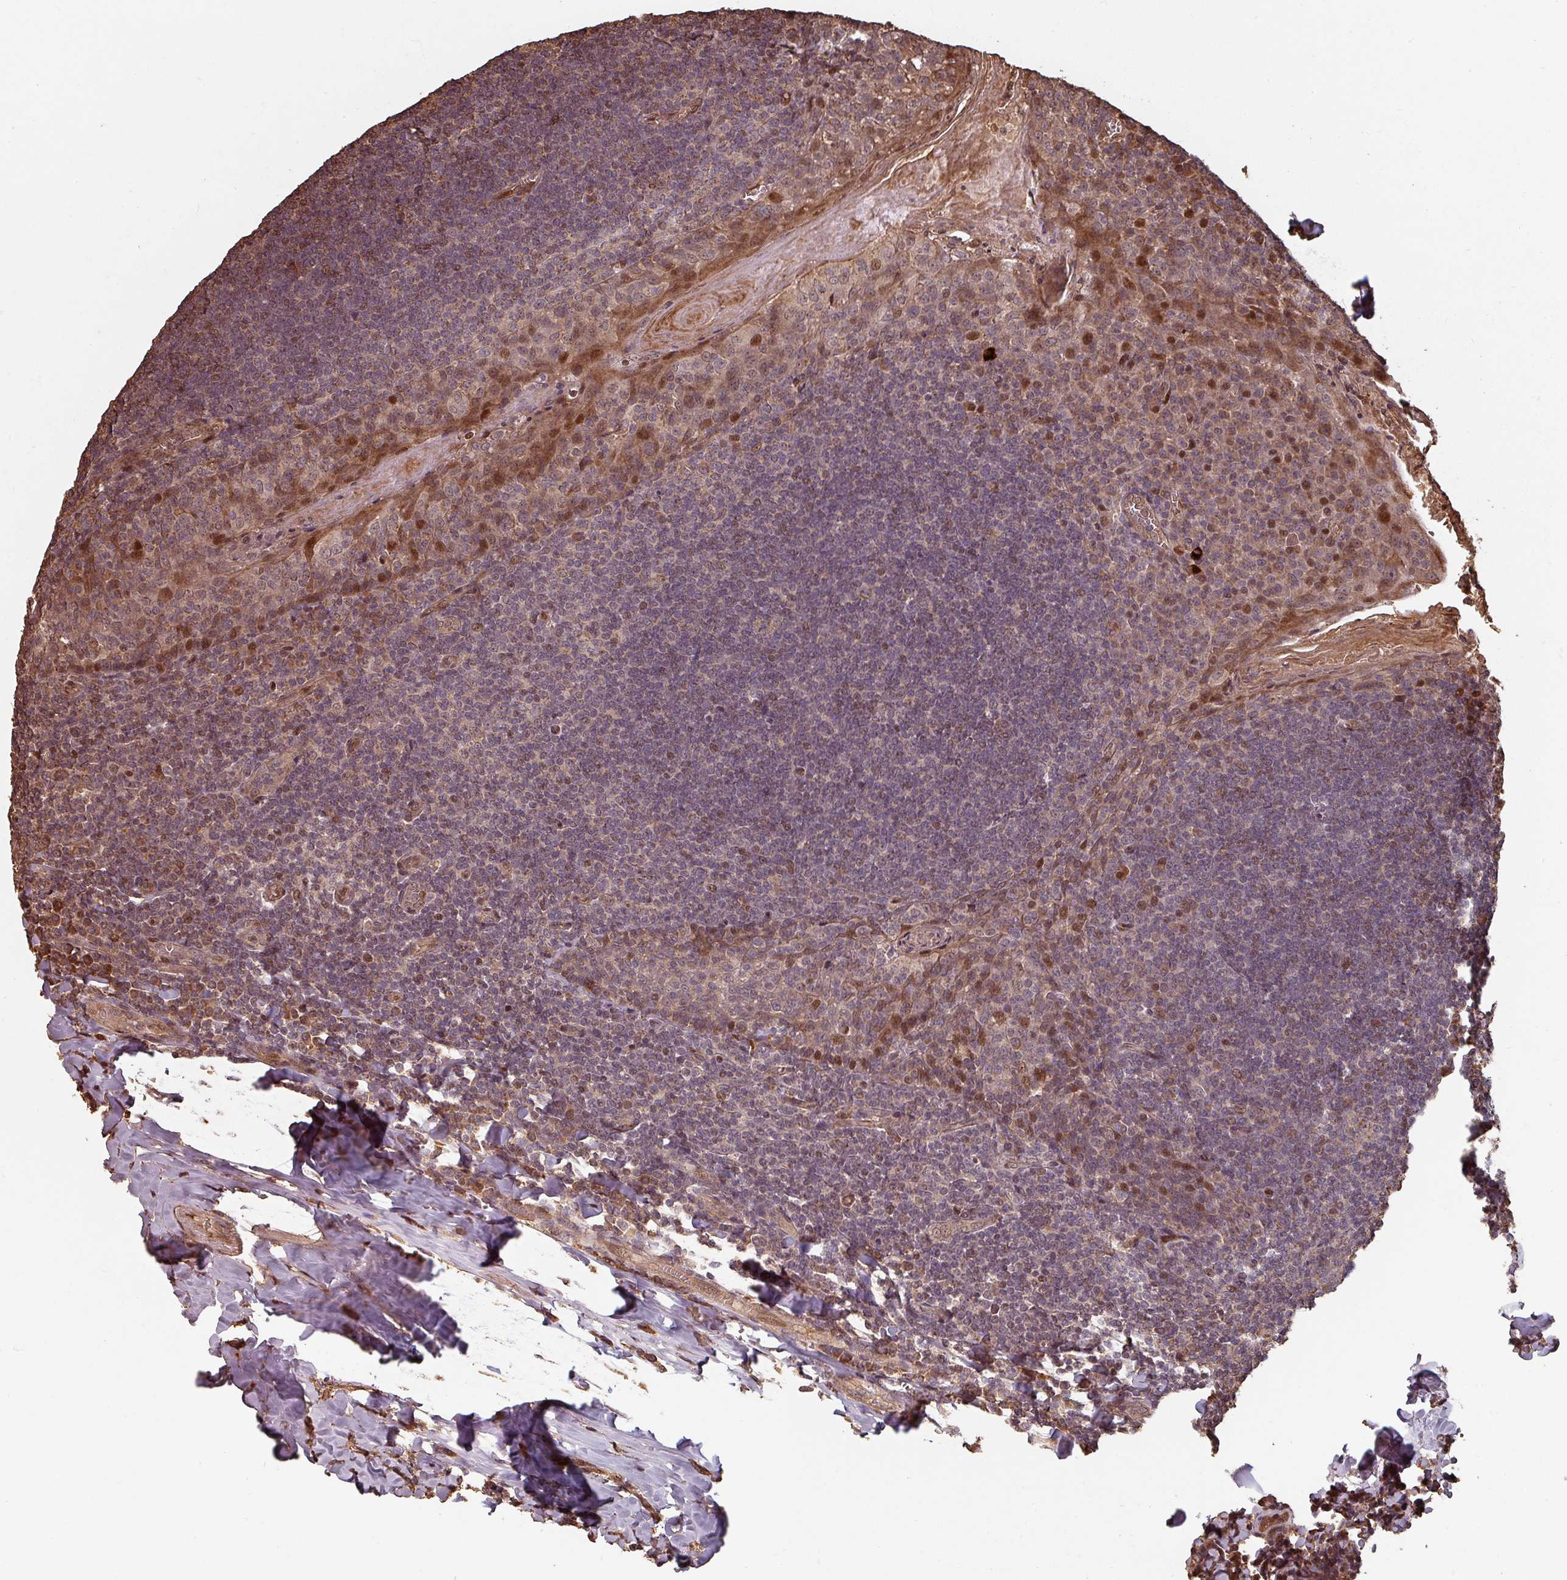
{"staining": {"intensity": "moderate", "quantity": "<25%", "location": "cytoplasmic/membranous,nuclear"}, "tissue": "tonsil", "cell_type": "Germinal center cells", "image_type": "normal", "snomed": [{"axis": "morphology", "description": "Normal tissue, NOS"}, {"axis": "topography", "description": "Tonsil"}], "caption": "Brown immunohistochemical staining in unremarkable tonsil displays moderate cytoplasmic/membranous,nuclear expression in about <25% of germinal center cells. The protein of interest is shown in brown color, while the nuclei are stained blue.", "gene": "EID1", "patient": {"sex": "male", "age": 27}}